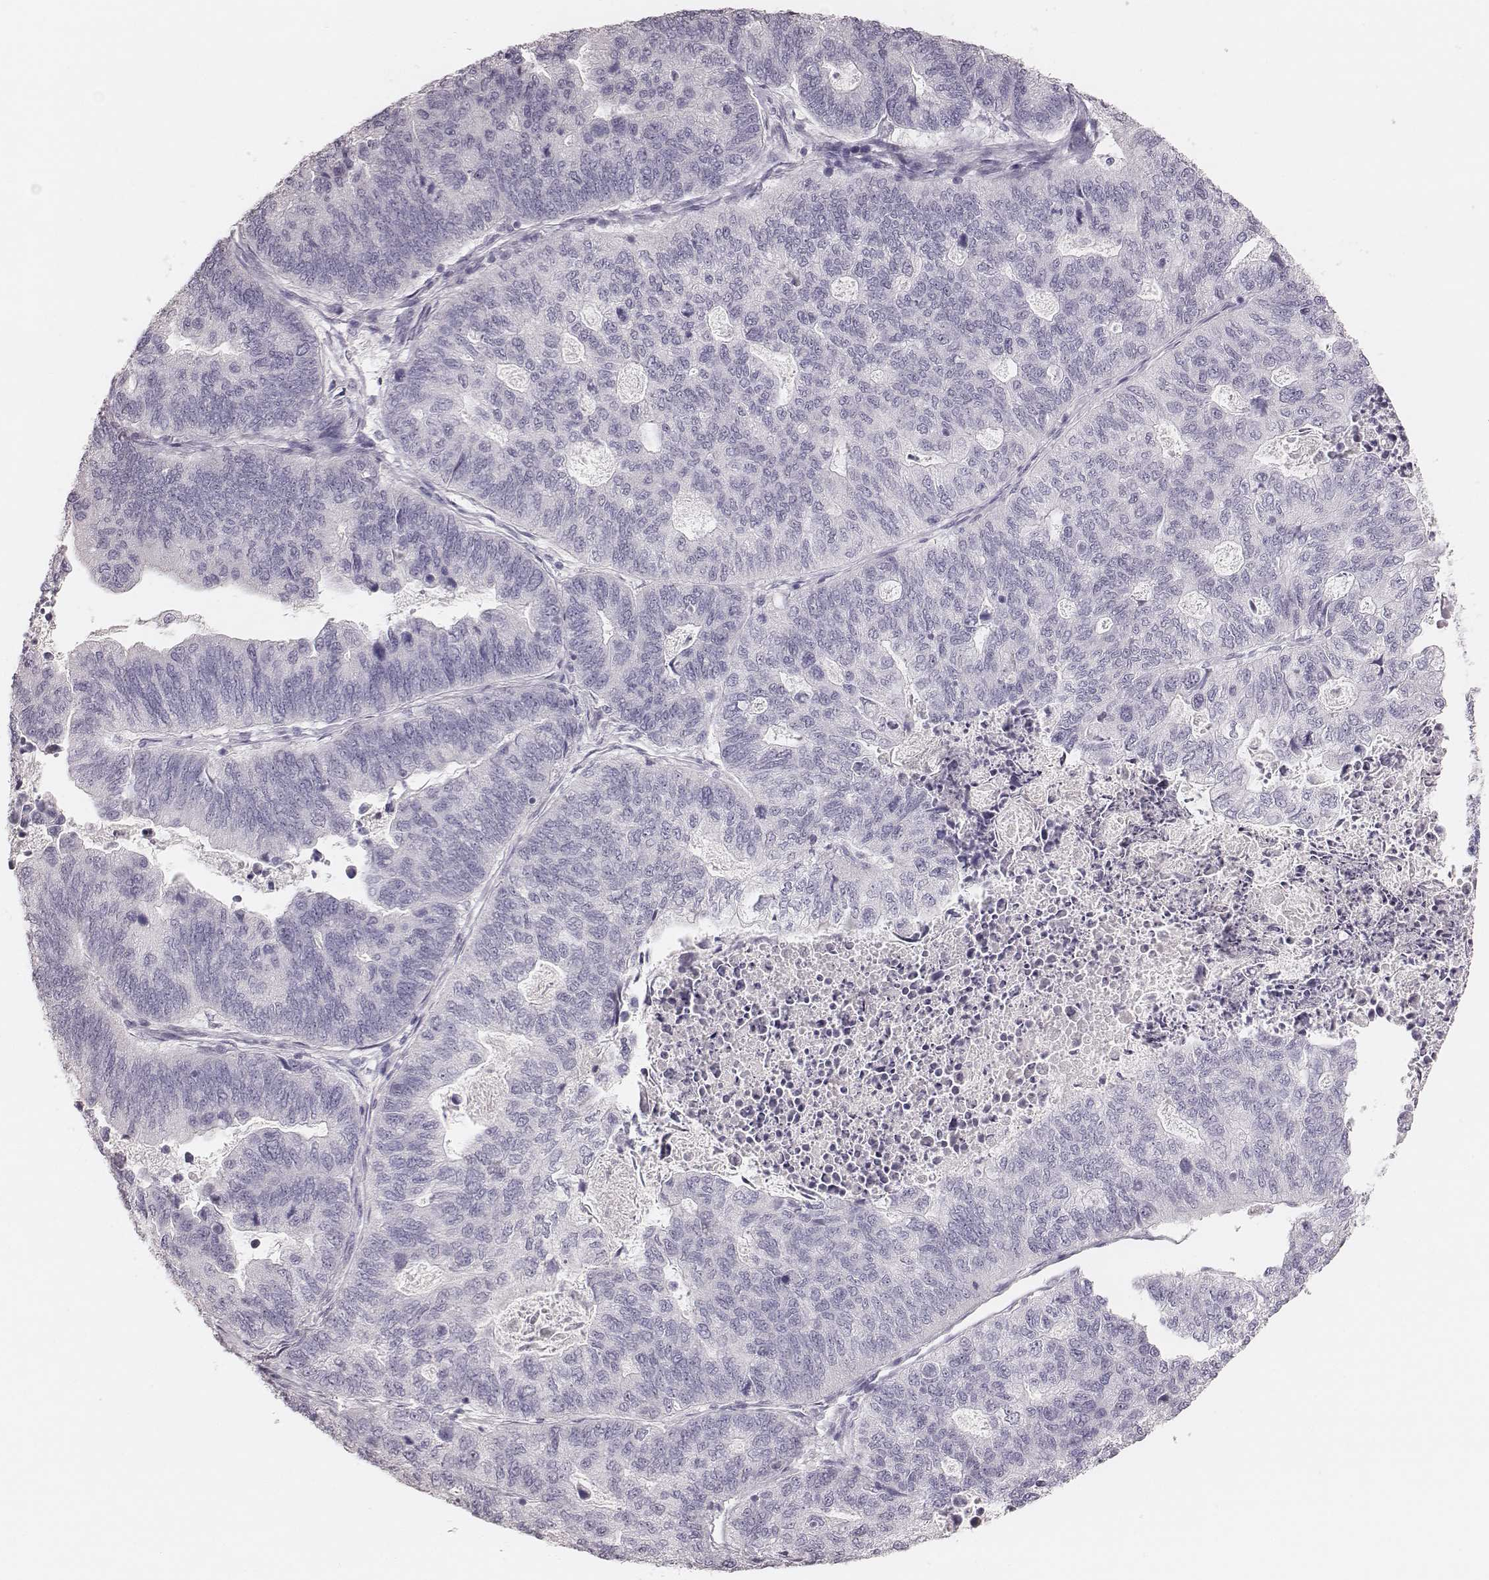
{"staining": {"intensity": "negative", "quantity": "none", "location": "none"}, "tissue": "stomach cancer", "cell_type": "Tumor cells", "image_type": "cancer", "snomed": [{"axis": "morphology", "description": "Adenocarcinoma, NOS"}, {"axis": "topography", "description": "Stomach, upper"}], "caption": "The micrograph reveals no significant expression in tumor cells of stomach cancer (adenocarcinoma).", "gene": "ZP4", "patient": {"sex": "female", "age": 67}}